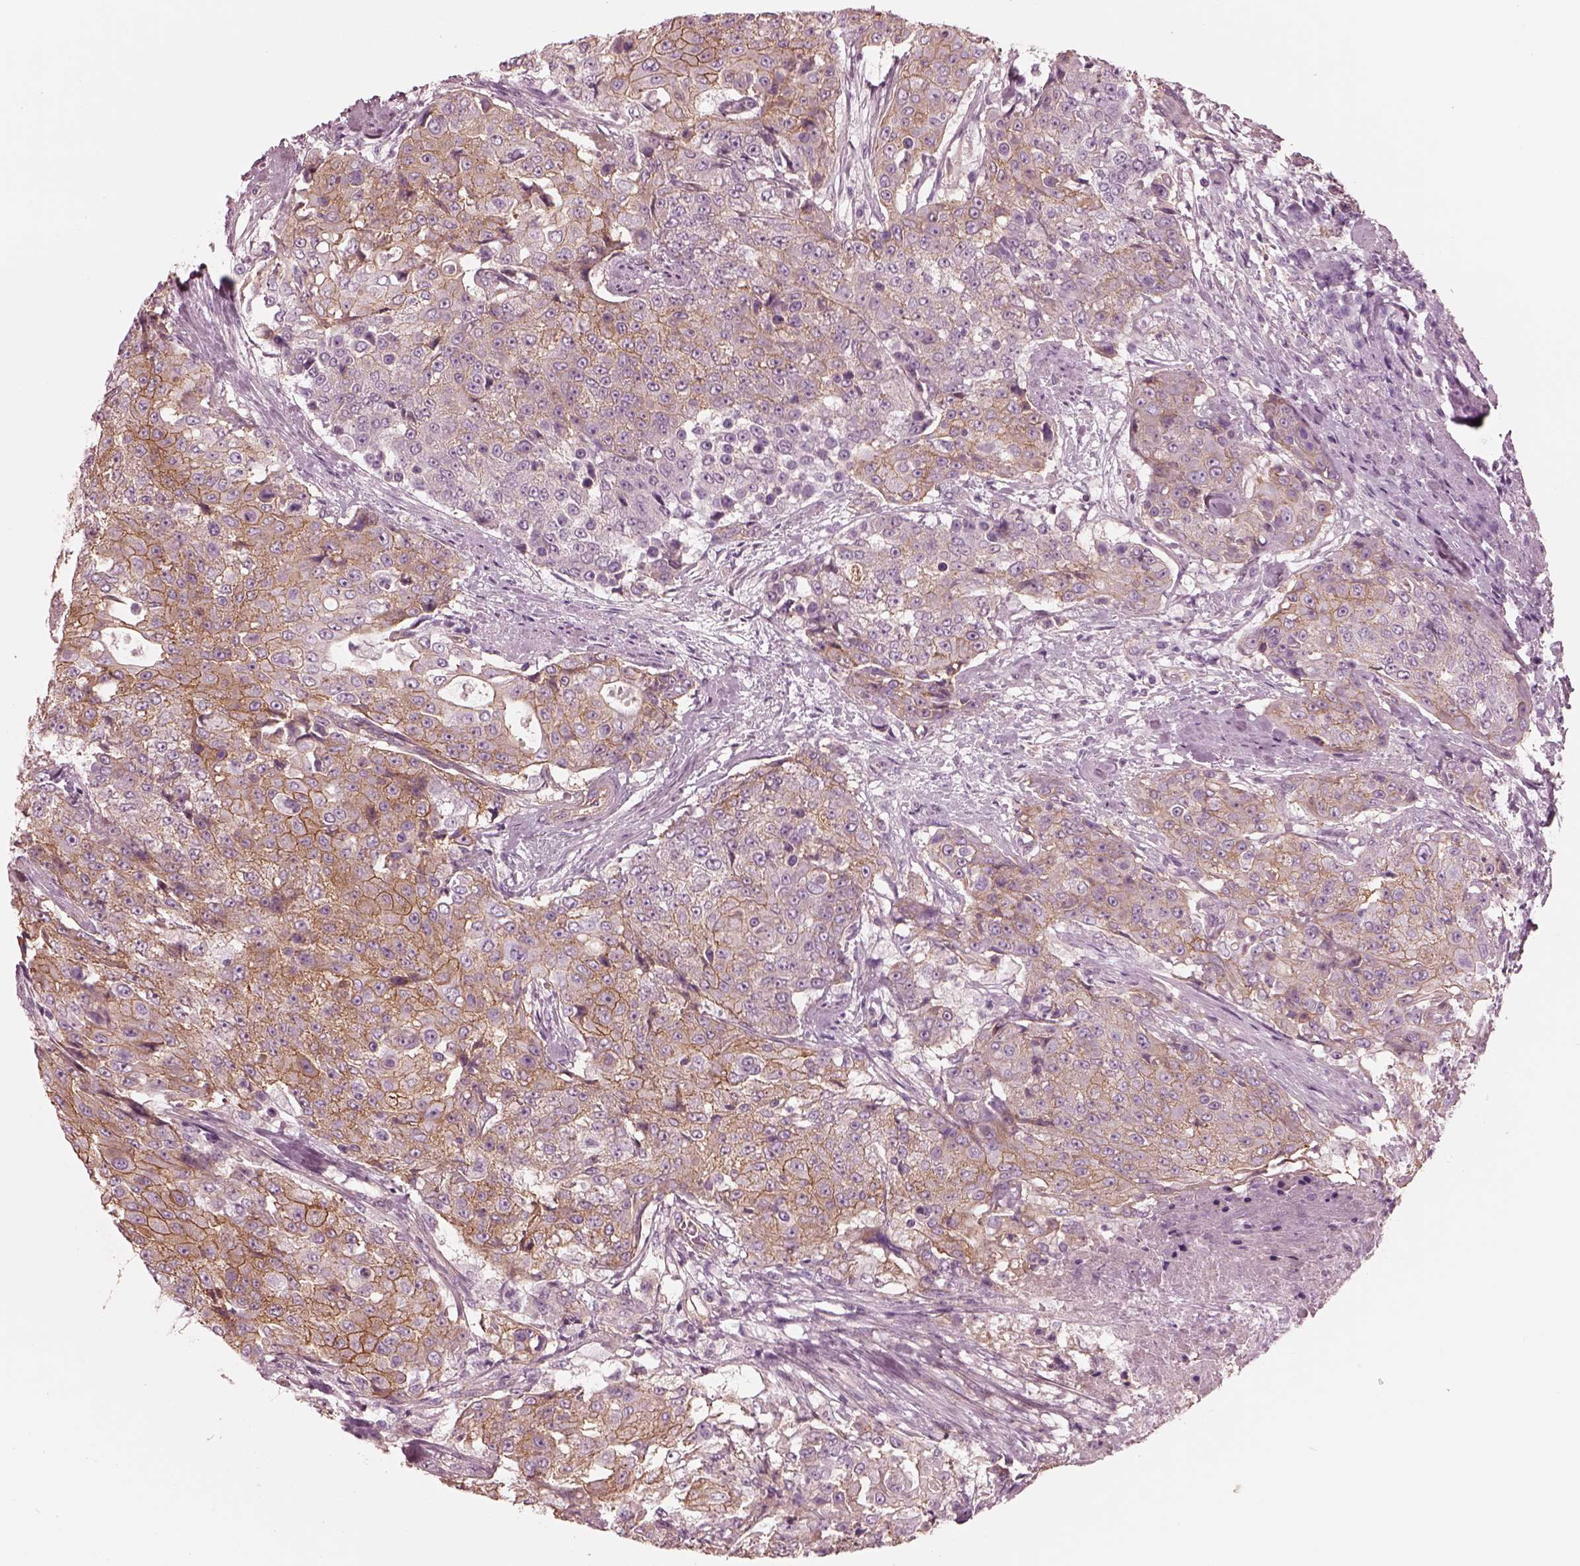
{"staining": {"intensity": "moderate", "quantity": "25%-75%", "location": "cytoplasmic/membranous"}, "tissue": "urothelial cancer", "cell_type": "Tumor cells", "image_type": "cancer", "snomed": [{"axis": "morphology", "description": "Urothelial carcinoma, High grade"}, {"axis": "topography", "description": "Urinary bladder"}], "caption": "Immunohistochemical staining of high-grade urothelial carcinoma displays moderate cytoplasmic/membranous protein staining in about 25%-75% of tumor cells.", "gene": "ELAPOR1", "patient": {"sex": "female", "age": 63}}